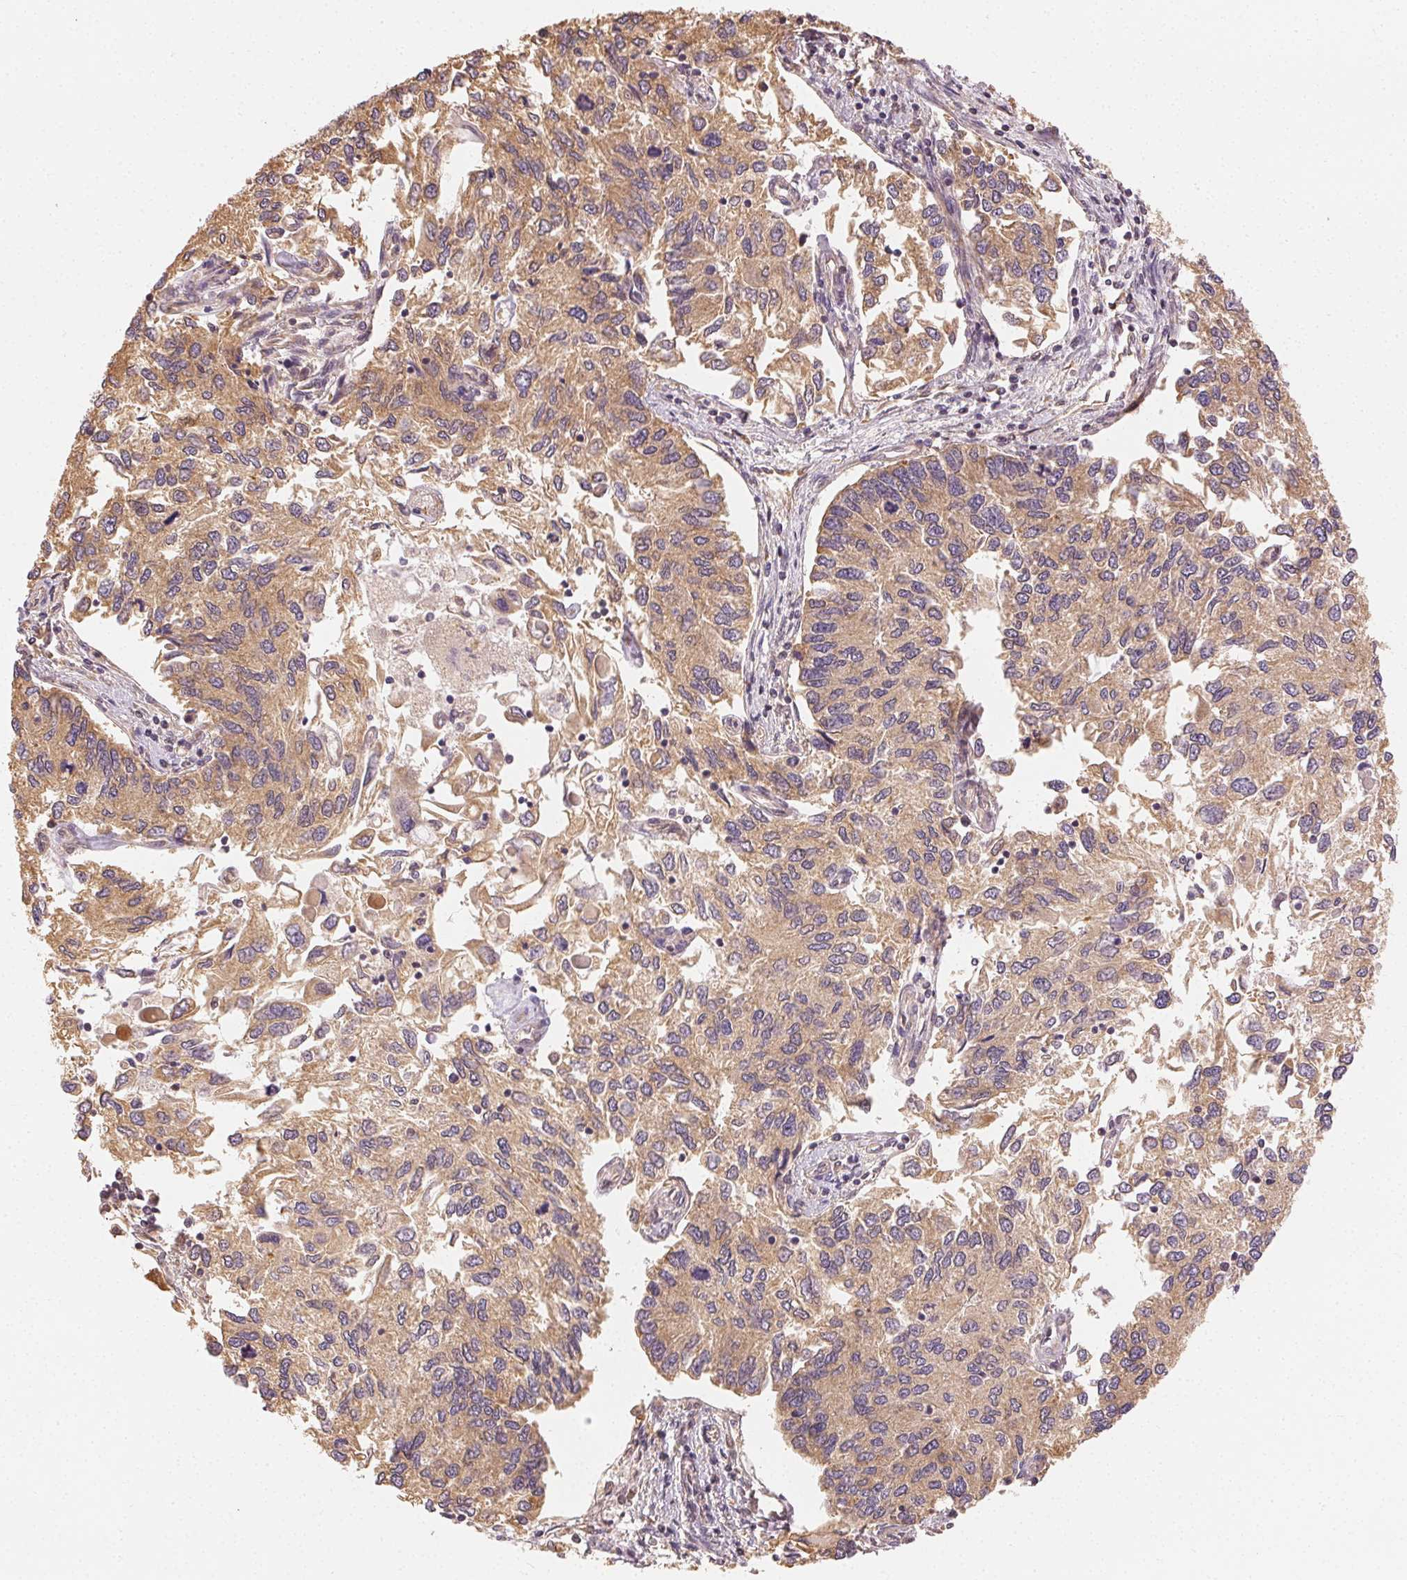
{"staining": {"intensity": "weak", "quantity": "25%-75%", "location": "cytoplasmic/membranous"}, "tissue": "endometrial cancer", "cell_type": "Tumor cells", "image_type": "cancer", "snomed": [{"axis": "morphology", "description": "Carcinoma, NOS"}, {"axis": "topography", "description": "Uterus"}], "caption": "Endometrial cancer was stained to show a protein in brown. There is low levels of weak cytoplasmic/membranous positivity in approximately 25%-75% of tumor cells.", "gene": "SEZ6L2", "patient": {"sex": "female", "age": 76}}